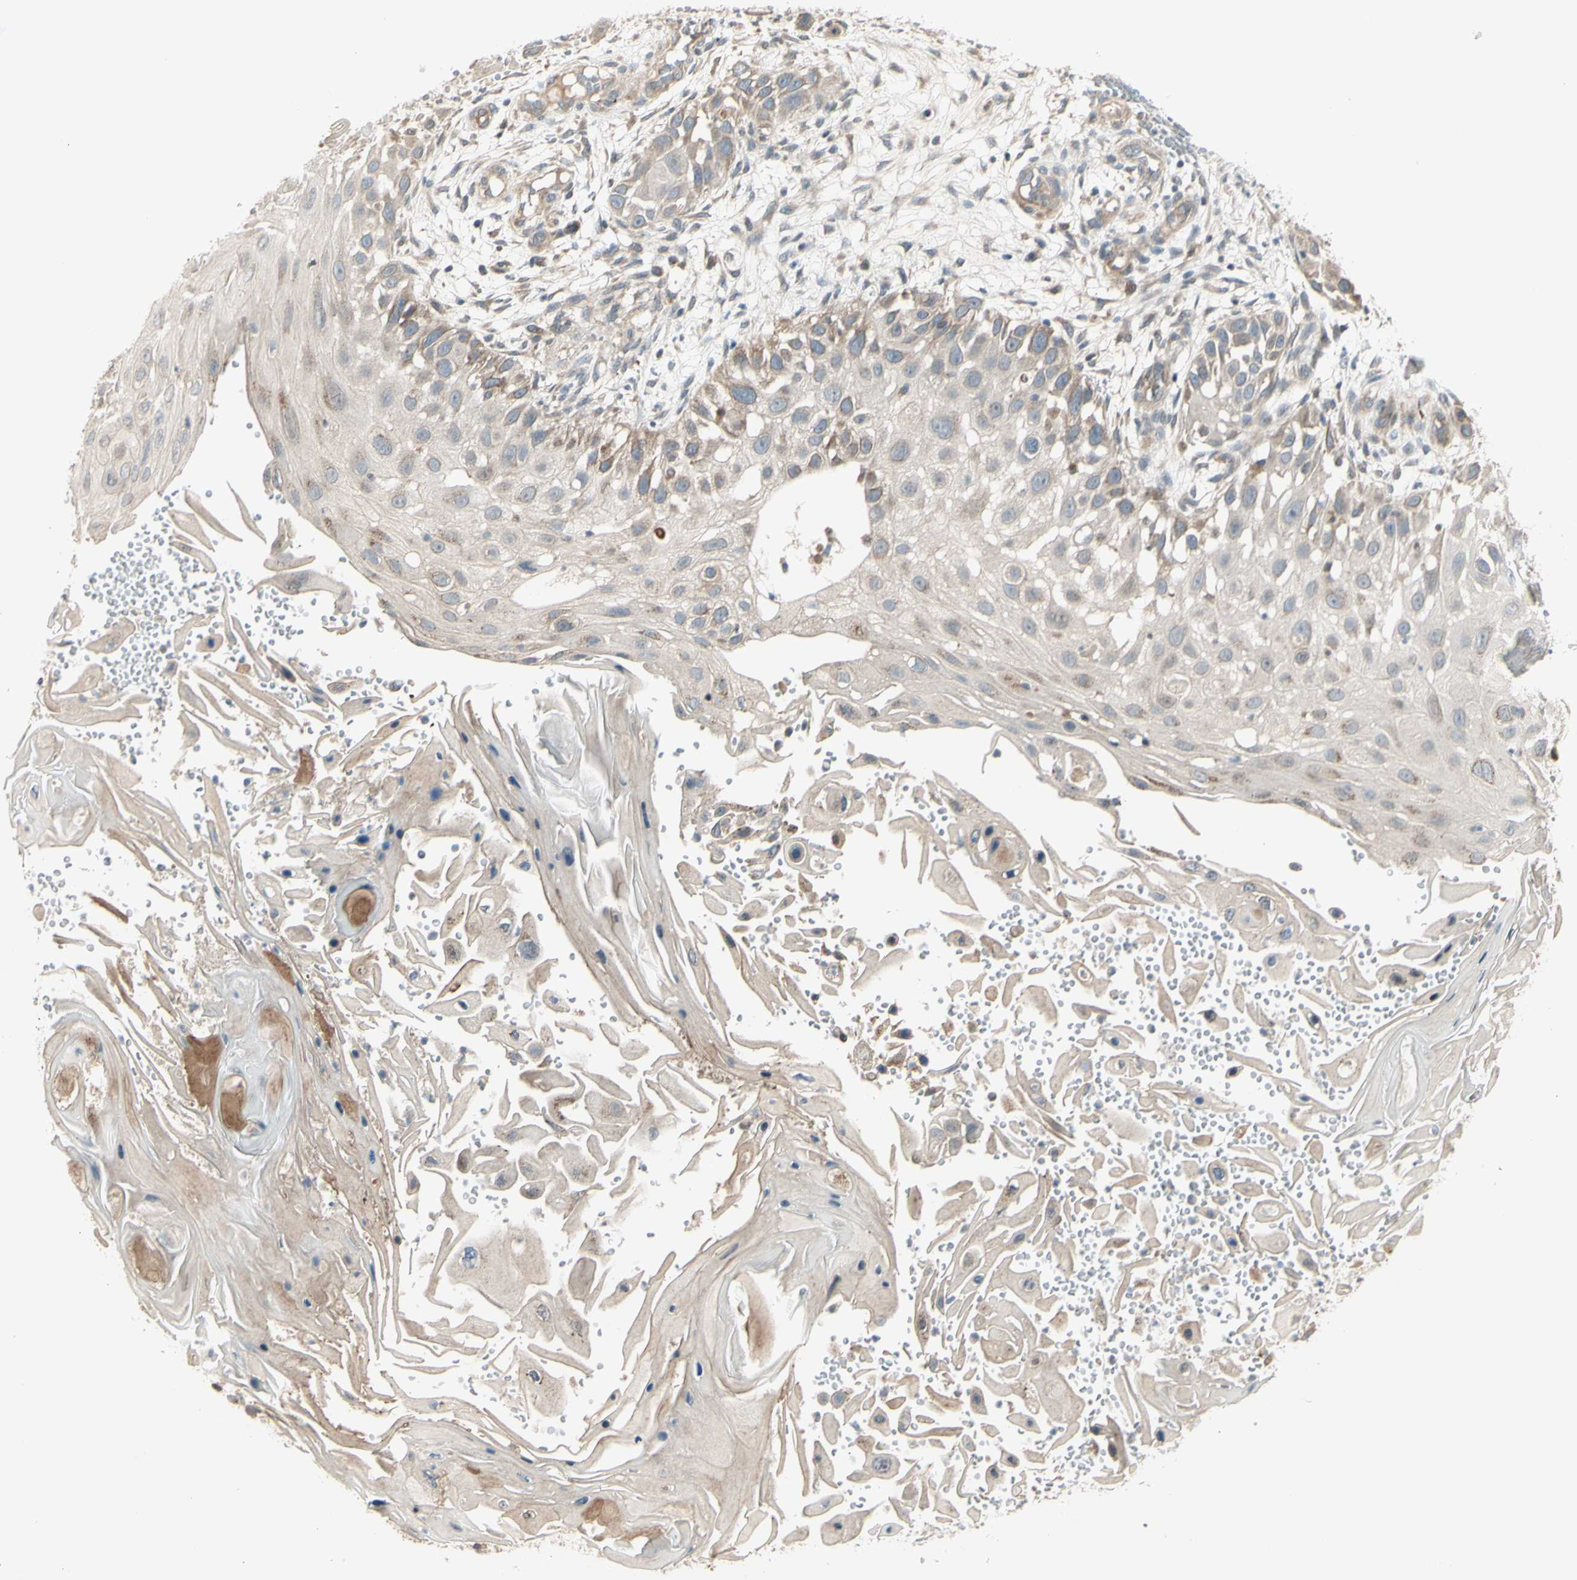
{"staining": {"intensity": "weak", "quantity": "25%-75%", "location": "cytoplasmic/membranous"}, "tissue": "skin cancer", "cell_type": "Tumor cells", "image_type": "cancer", "snomed": [{"axis": "morphology", "description": "Squamous cell carcinoma, NOS"}, {"axis": "topography", "description": "Skin"}], "caption": "Immunohistochemistry (IHC) micrograph of skin cancer (squamous cell carcinoma) stained for a protein (brown), which displays low levels of weak cytoplasmic/membranous staining in about 25%-75% of tumor cells.", "gene": "OSTM1", "patient": {"sex": "female", "age": 44}}